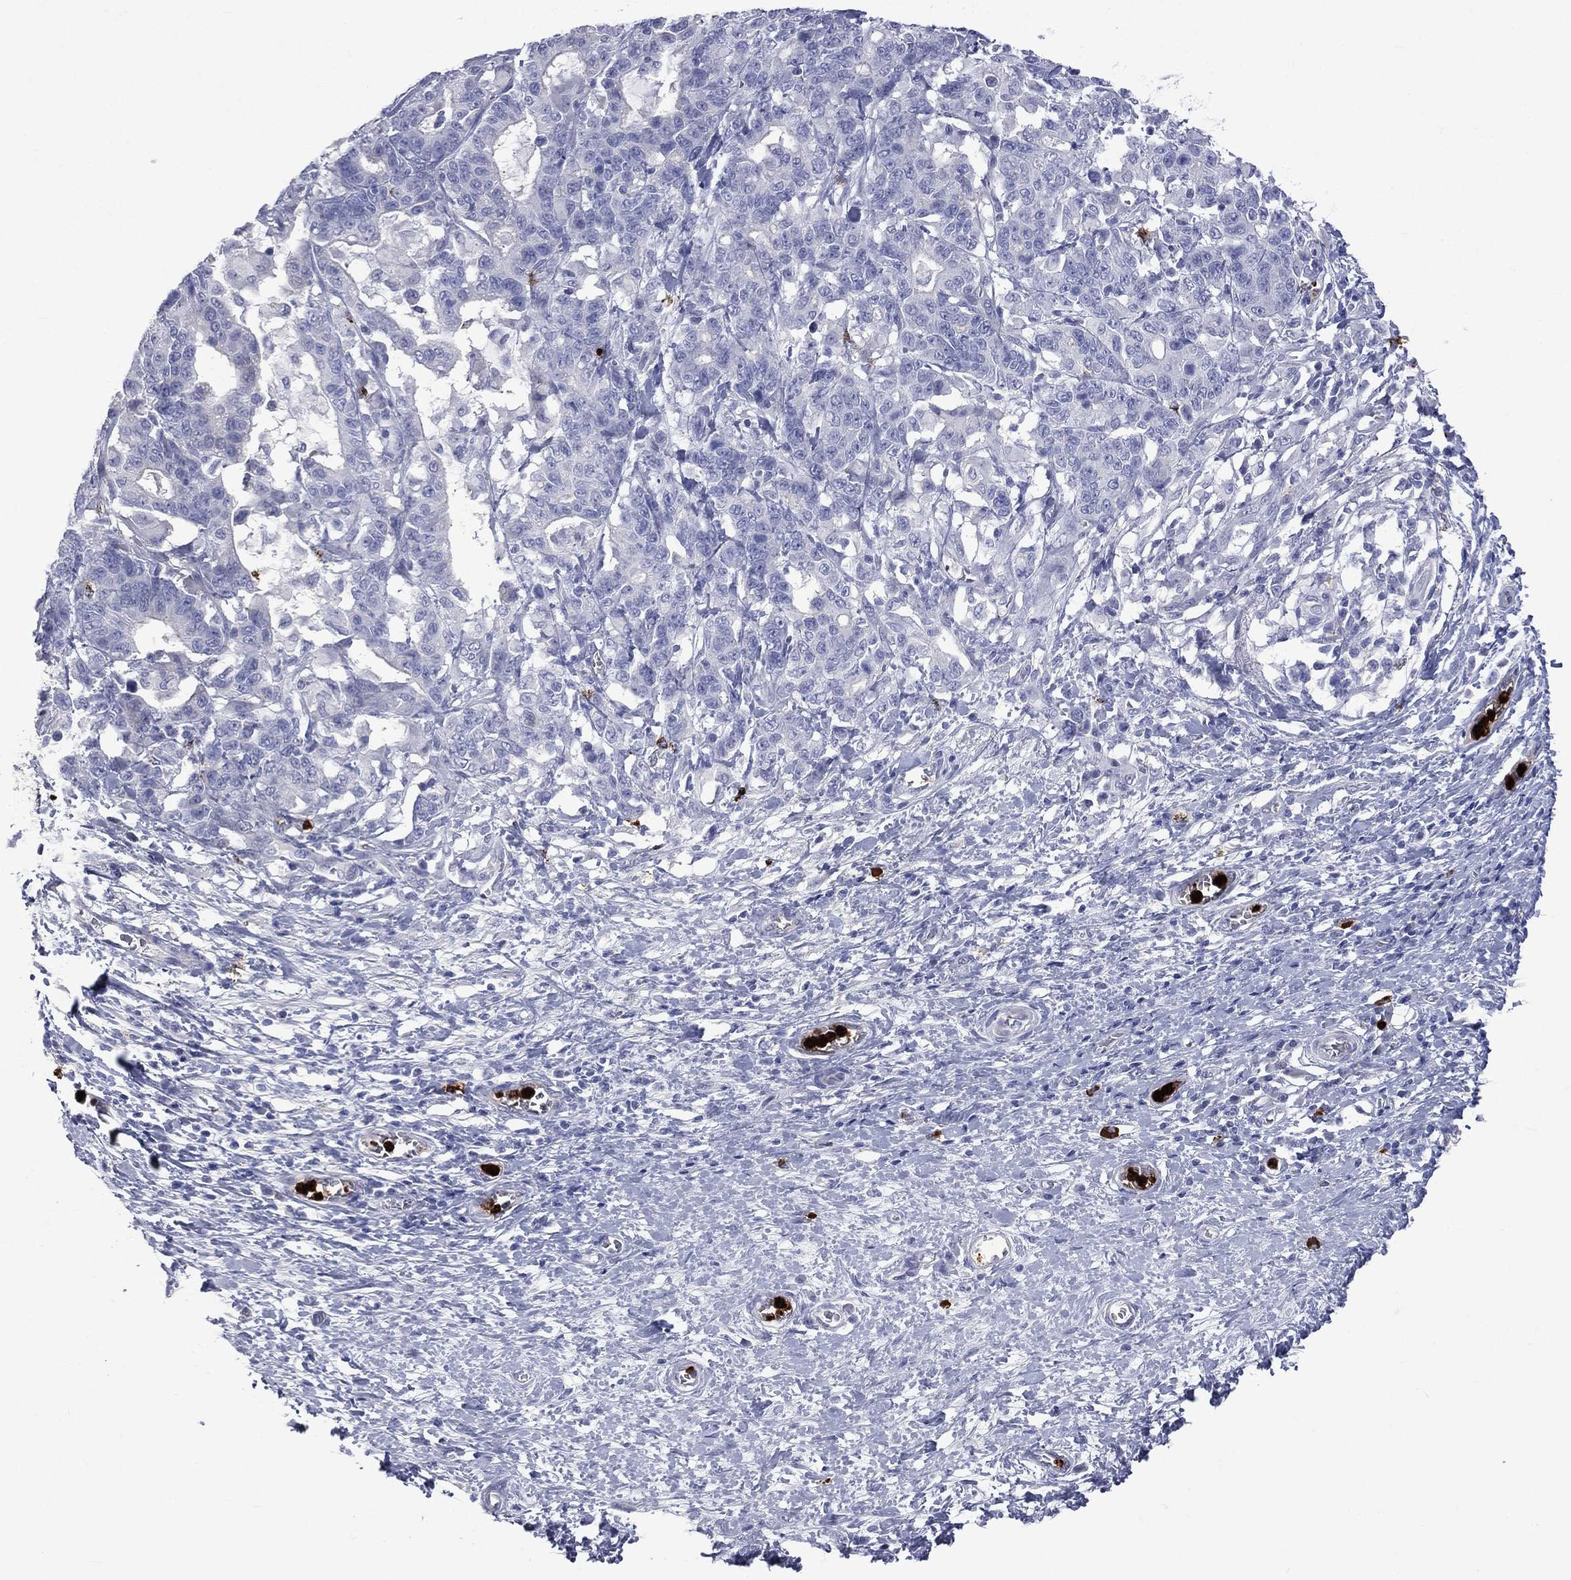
{"staining": {"intensity": "negative", "quantity": "none", "location": "none"}, "tissue": "stomach cancer", "cell_type": "Tumor cells", "image_type": "cancer", "snomed": [{"axis": "morphology", "description": "Normal tissue, NOS"}, {"axis": "morphology", "description": "Adenocarcinoma, NOS"}, {"axis": "topography", "description": "Stomach"}], "caption": "High magnification brightfield microscopy of stomach cancer (adenocarcinoma) stained with DAB (brown) and counterstained with hematoxylin (blue): tumor cells show no significant expression. (Brightfield microscopy of DAB (3,3'-diaminobenzidine) IHC at high magnification).", "gene": "ELANE", "patient": {"sex": "female", "age": 64}}